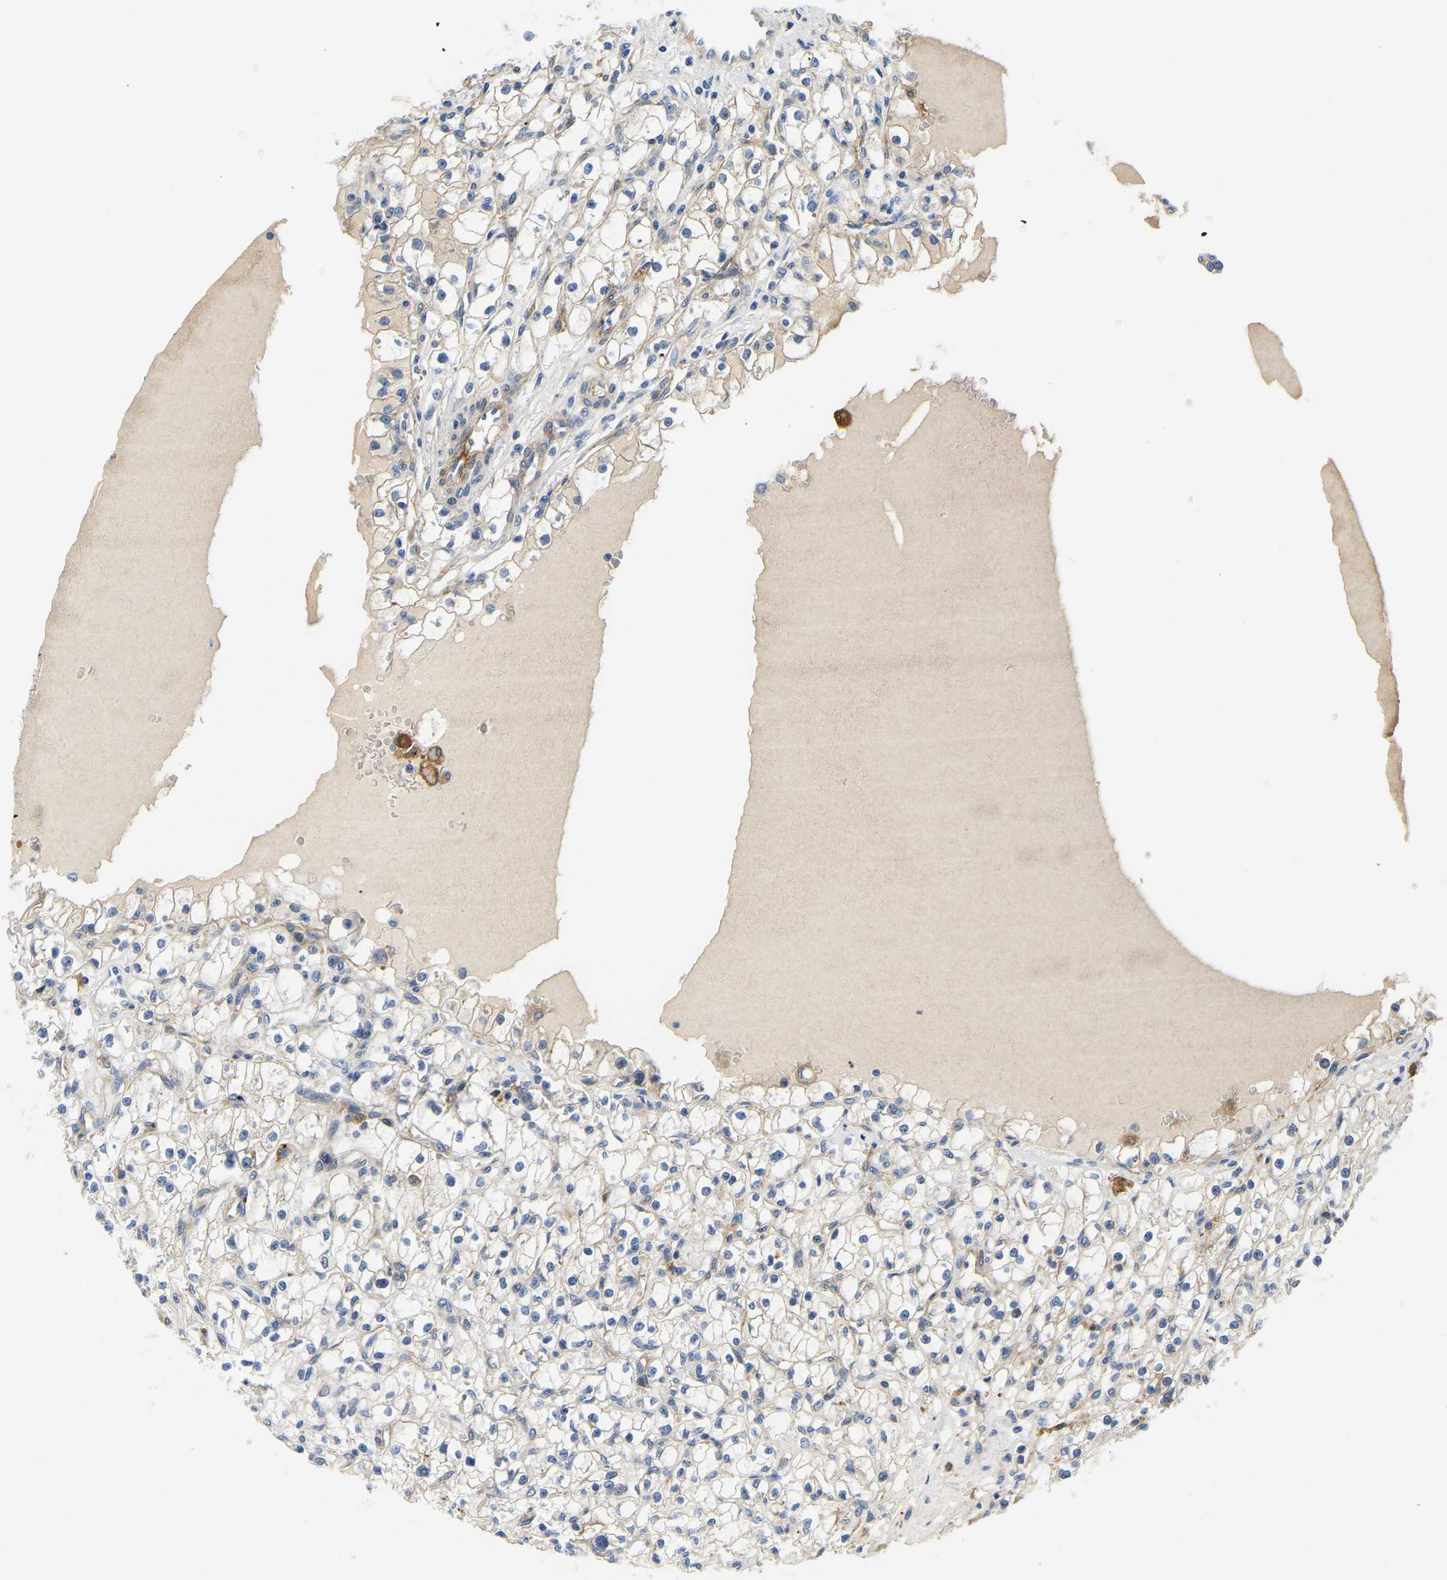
{"staining": {"intensity": "negative", "quantity": "none", "location": "none"}, "tissue": "renal cancer", "cell_type": "Tumor cells", "image_type": "cancer", "snomed": [{"axis": "morphology", "description": "Adenocarcinoma, NOS"}, {"axis": "topography", "description": "Kidney"}], "caption": "High power microscopy photomicrograph of an immunohistochemistry photomicrograph of renal adenocarcinoma, revealing no significant expression in tumor cells.", "gene": "LIAS", "patient": {"sex": "male", "age": 56}}